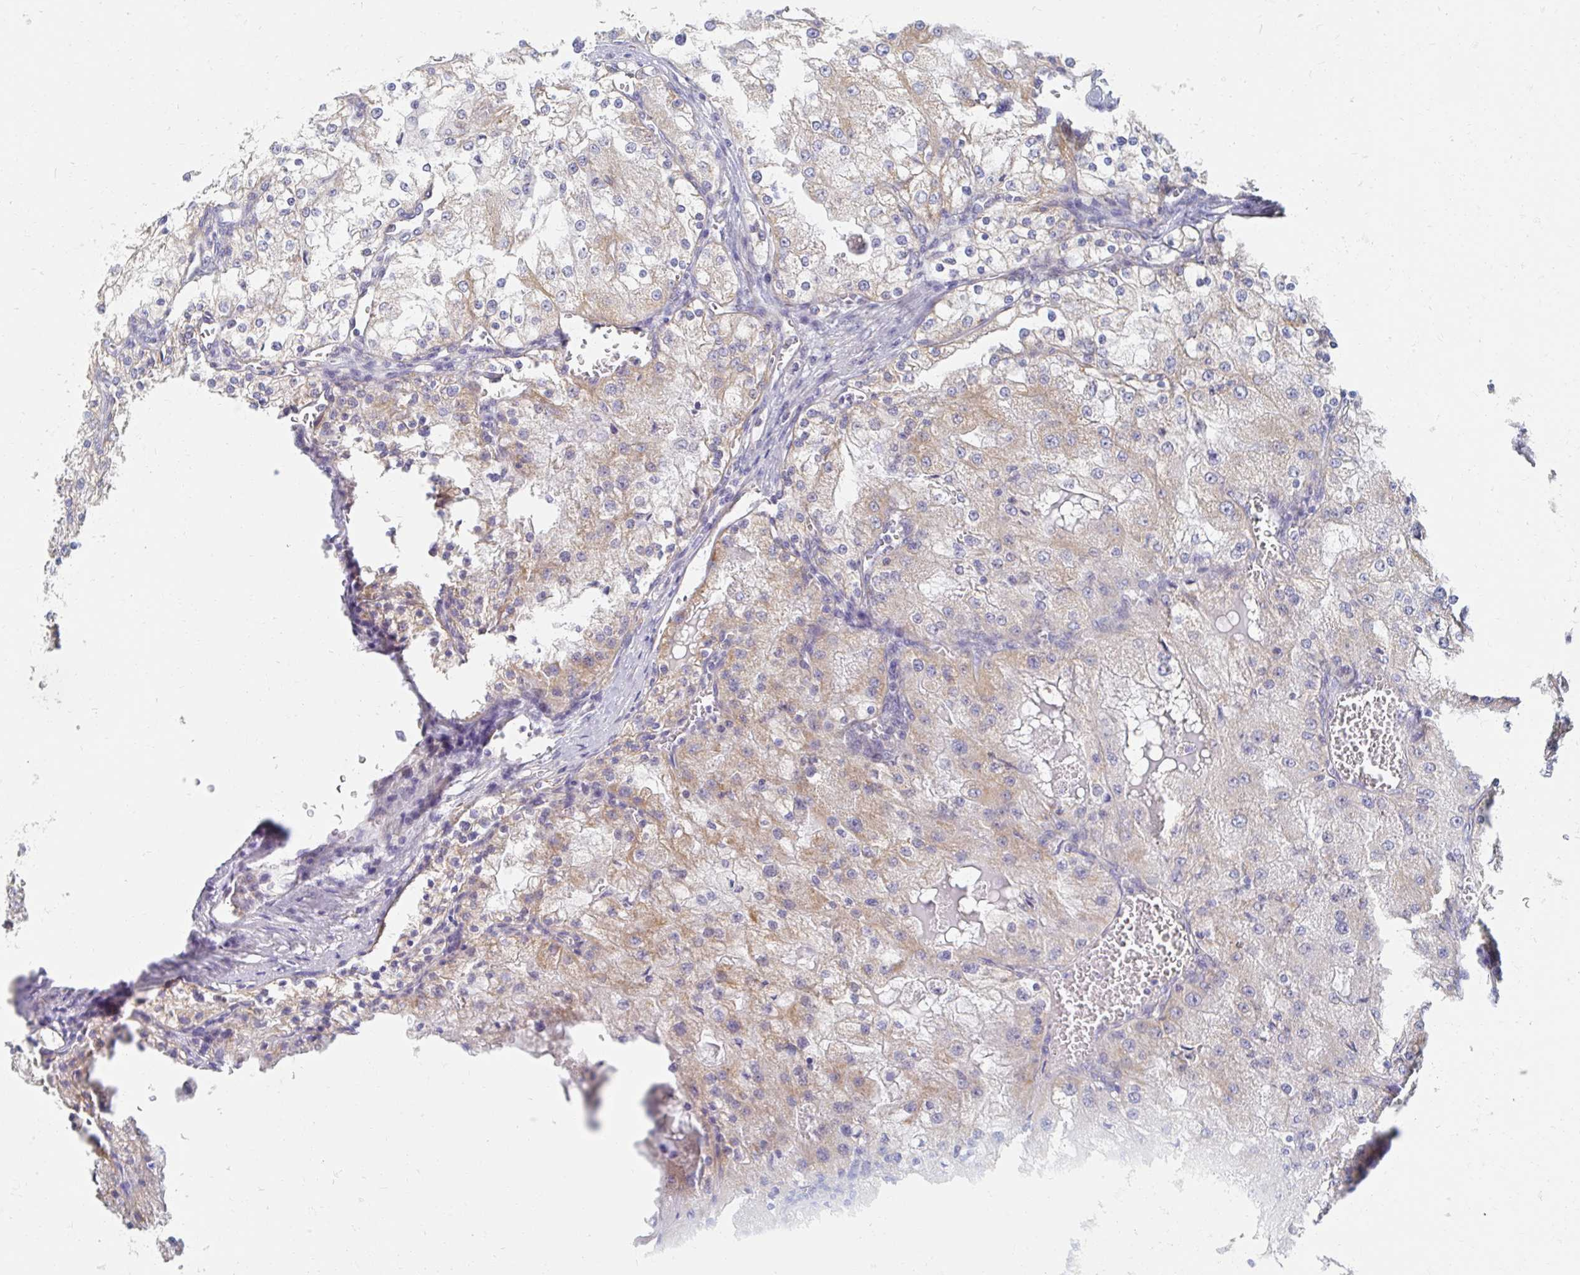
{"staining": {"intensity": "weak", "quantity": "25%-75%", "location": "cytoplasmic/membranous"}, "tissue": "renal cancer", "cell_type": "Tumor cells", "image_type": "cancer", "snomed": [{"axis": "morphology", "description": "Adenocarcinoma, NOS"}, {"axis": "topography", "description": "Kidney"}], "caption": "Weak cytoplasmic/membranous expression for a protein is present in about 25%-75% of tumor cells of renal cancer using immunohistochemistry.", "gene": "MAVS", "patient": {"sex": "female", "age": 74}}